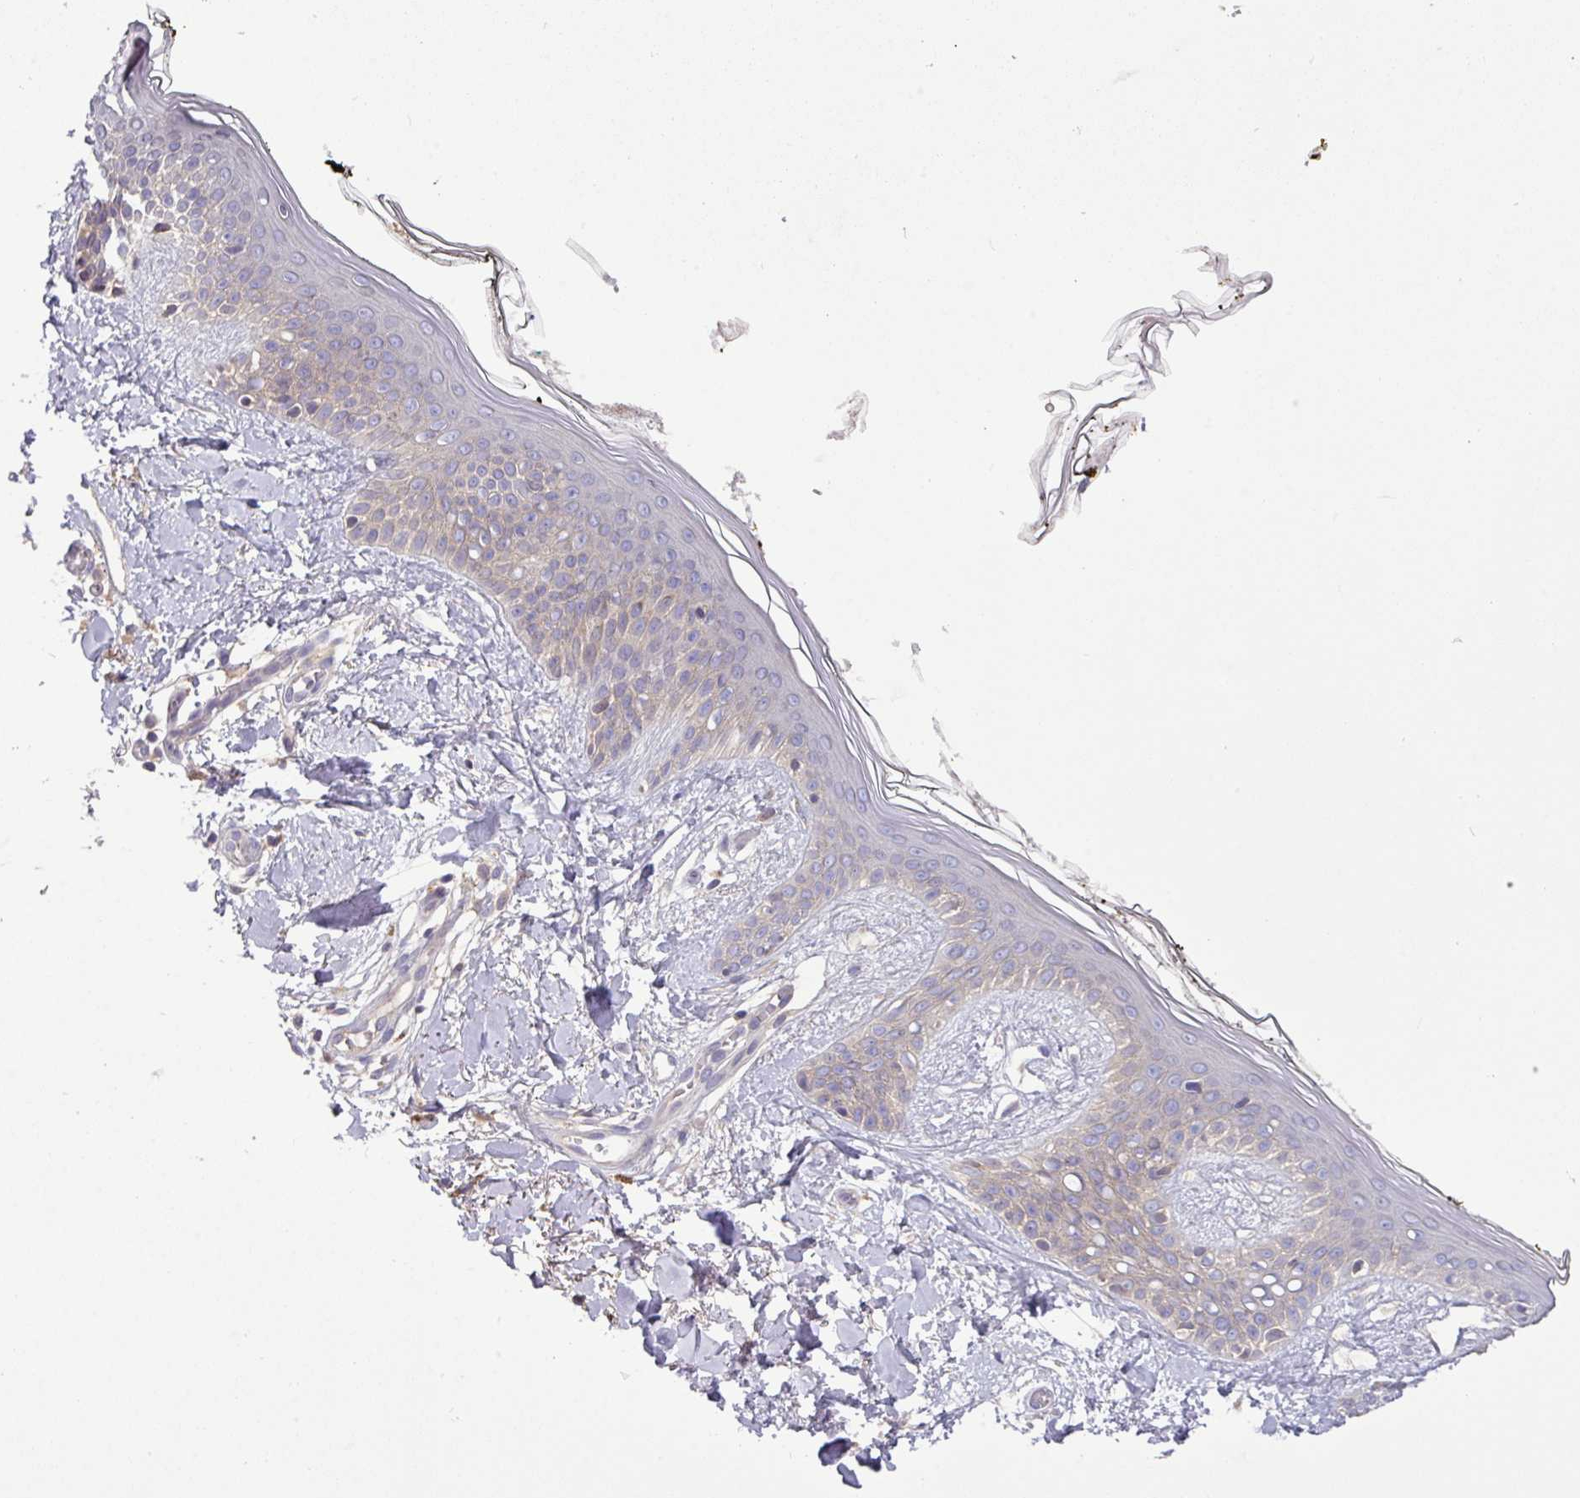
{"staining": {"intensity": "weak", "quantity": ">75%", "location": "cytoplasmic/membranous"}, "tissue": "skin", "cell_type": "Fibroblasts", "image_type": "normal", "snomed": [{"axis": "morphology", "description": "Normal tissue, NOS"}, {"axis": "topography", "description": "Skin"}], "caption": "Normal skin displays weak cytoplasmic/membranous expression in approximately >75% of fibroblasts, visualized by immunohistochemistry.", "gene": "TMEM62", "patient": {"sex": "female", "age": 34}}